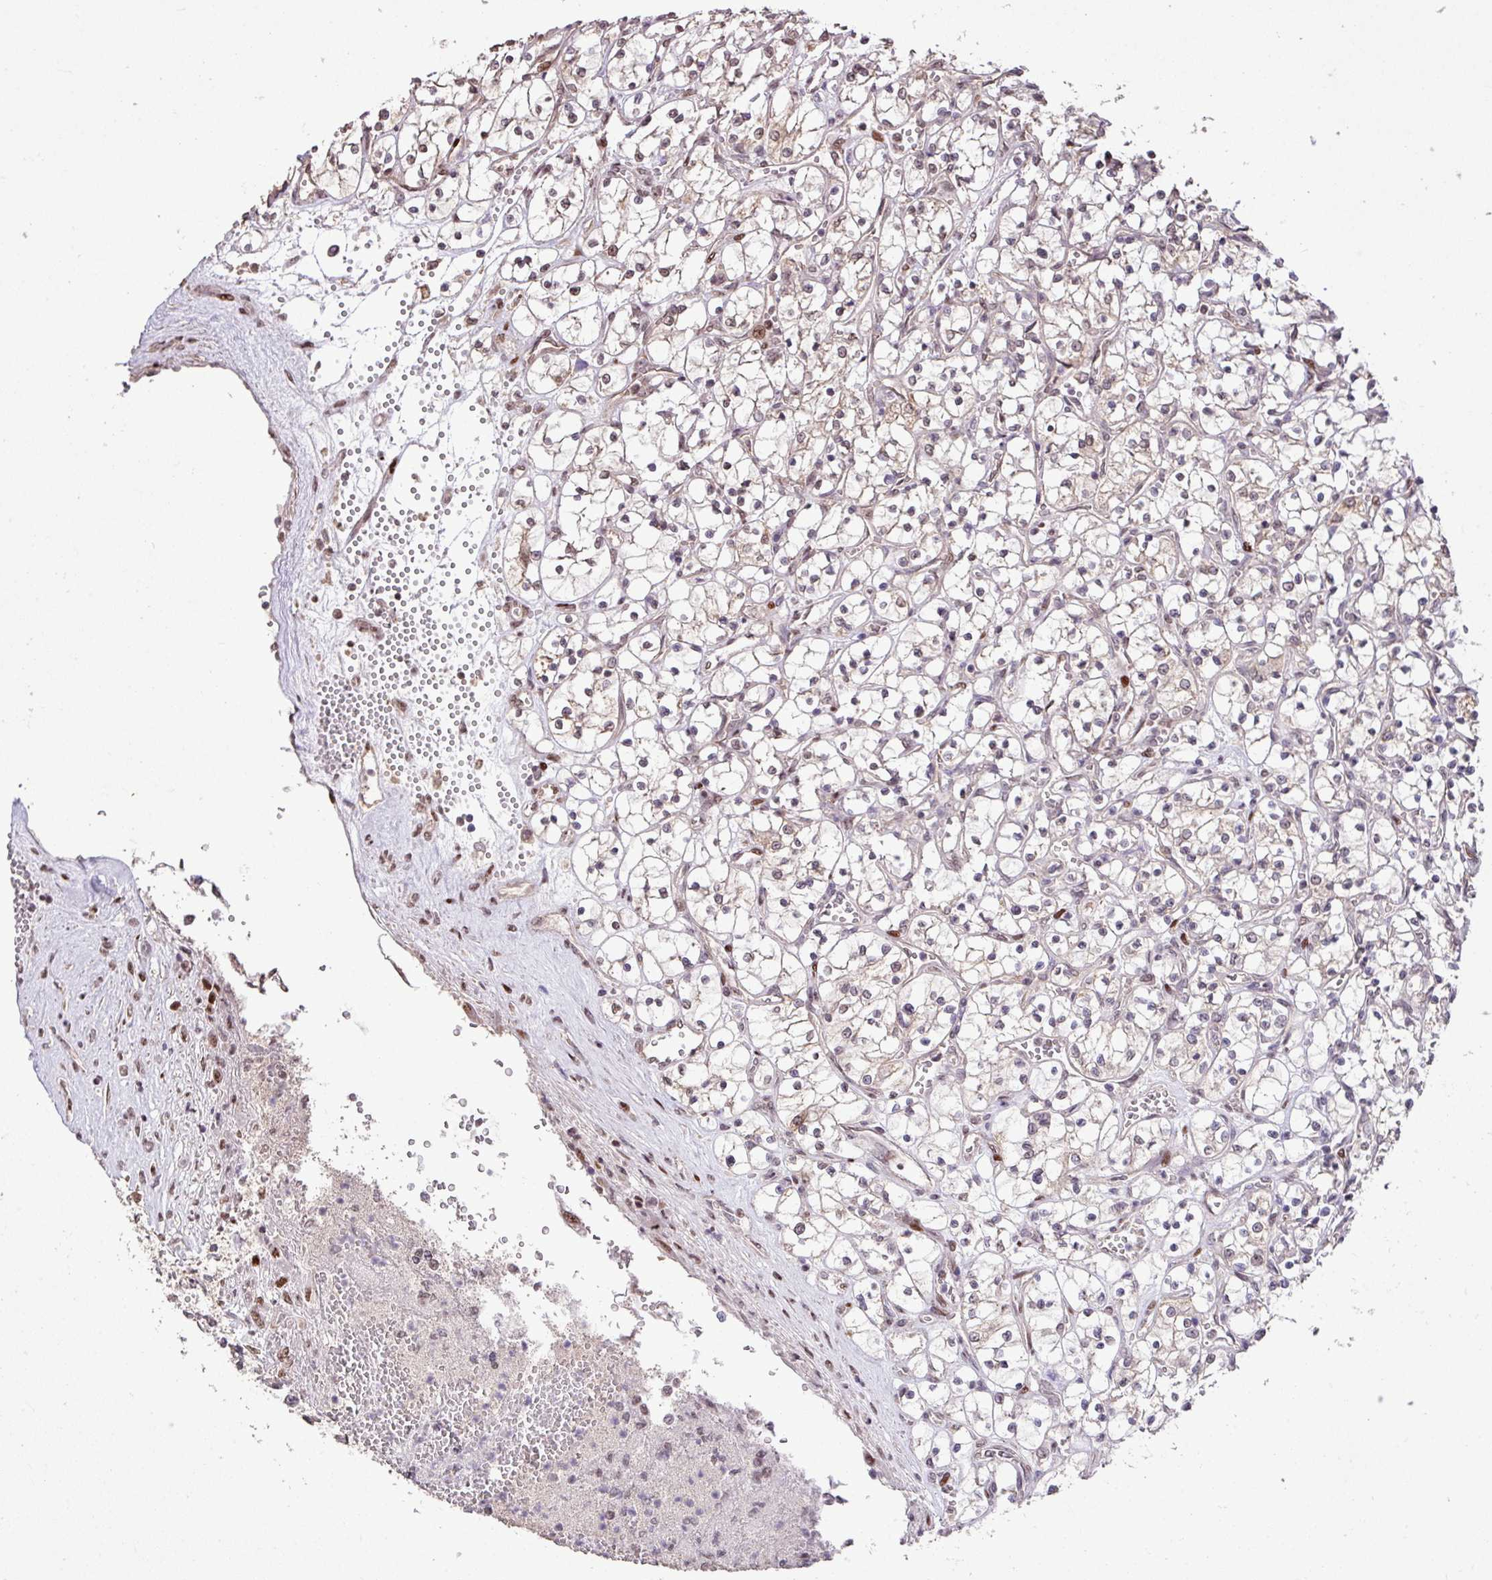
{"staining": {"intensity": "weak", "quantity": "<25%", "location": "cytoplasmic/membranous,nuclear"}, "tissue": "renal cancer", "cell_type": "Tumor cells", "image_type": "cancer", "snomed": [{"axis": "morphology", "description": "Adenocarcinoma, NOS"}, {"axis": "topography", "description": "Kidney"}], "caption": "Renal adenocarcinoma stained for a protein using immunohistochemistry (IHC) demonstrates no expression tumor cells.", "gene": "ZNF709", "patient": {"sex": "female", "age": 69}}